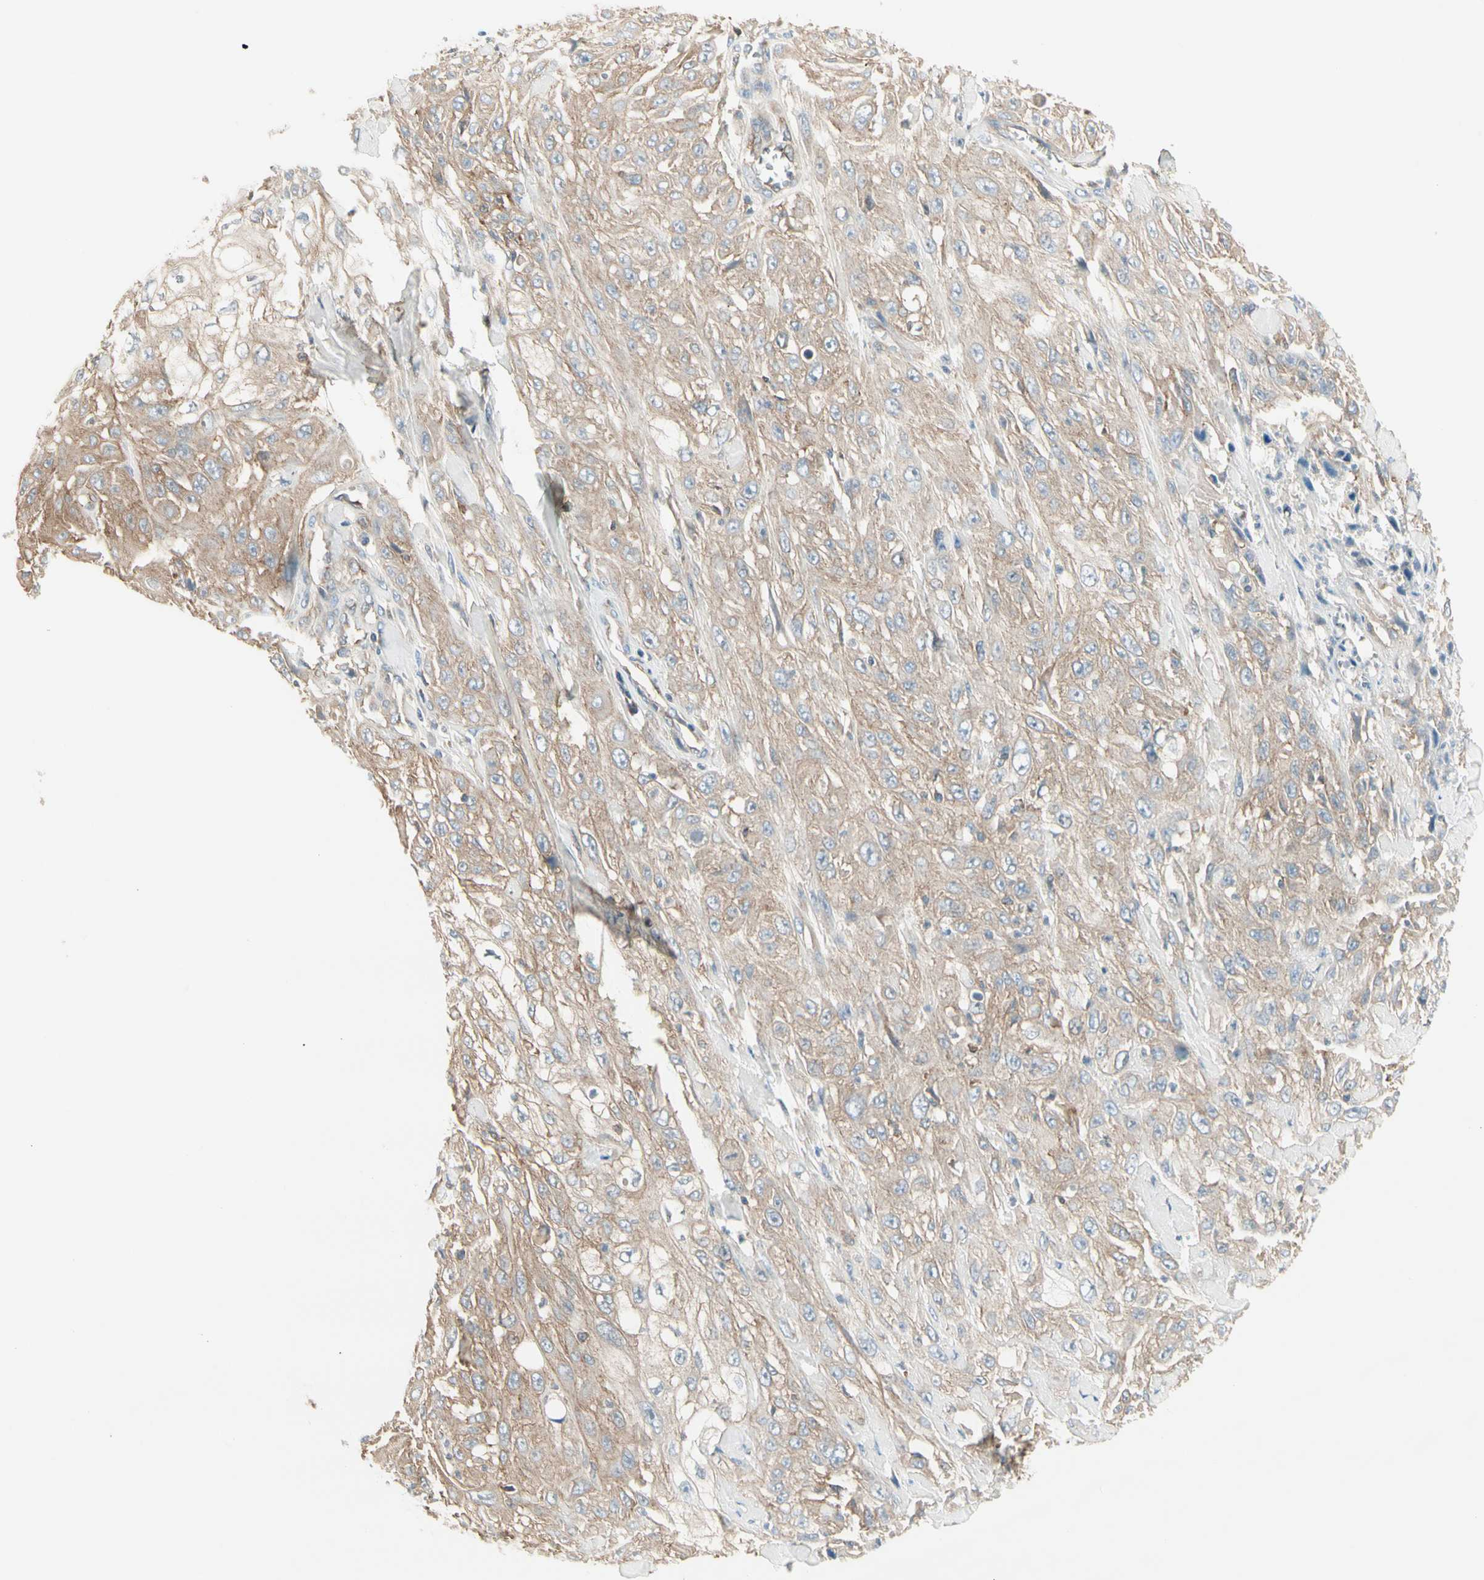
{"staining": {"intensity": "weak", "quantity": ">75%", "location": "cytoplasmic/membranous"}, "tissue": "skin cancer", "cell_type": "Tumor cells", "image_type": "cancer", "snomed": [{"axis": "morphology", "description": "Squamous cell carcinoma, NOS"}, {"axis": "morphology", "description": "Squamous cell carcinoma, metastatic, NOS"}, {"axis": "topography", "description": "Skin"}, {"axis": "topography", "description": "Lymph node"}], "caption": "Protein staining of skin cancer tissue exhibits weak cytoplasmic/membranous expression in about >75% of tumor cells.", "gene": "AGFG1", "patient": {"sex": "male", "age": 75}}